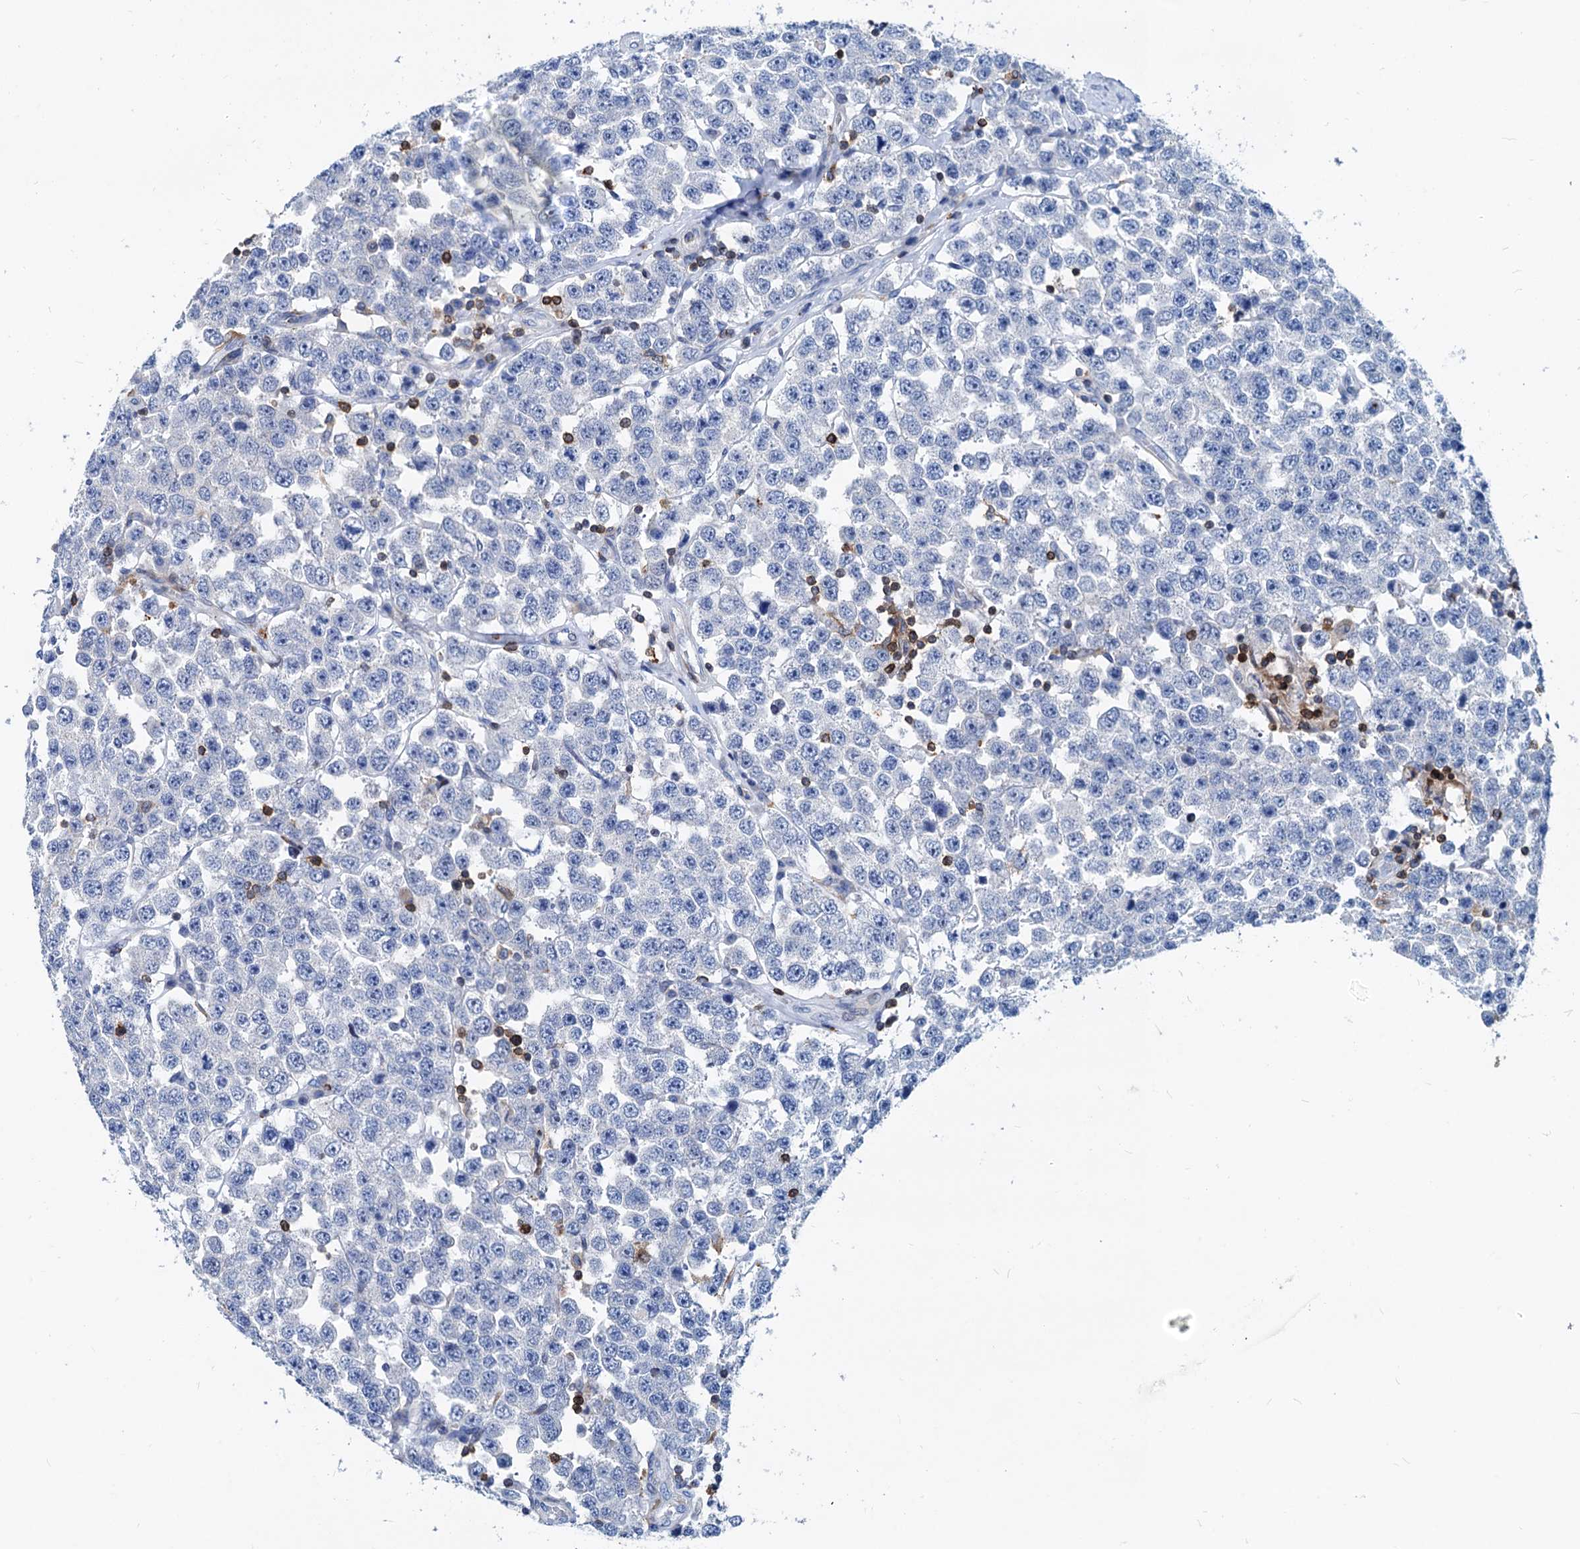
{"staining": {"intensity": "negative", "quantity": "none", "location": "none"}, "tissue": "testis cancer", "cell_type": "Tumor cells", "image_type": "cancer", "snomed": [{"axis": "morphology", "description": "Seminoma, NOS"}, {"axis": "topography", "description": "Testis"}], "caption": "This is a micrograph of immunohistochemistry (IHC) staining of testis seminoma, which shows no expression in tumor cells. (DAB (3,3'-diaminobenzidine) immunohistochemistry visualized using brightfield microscopy, high magnification).", "gene": "LCP2", "patient": {"sex": "male", "age": 28}}